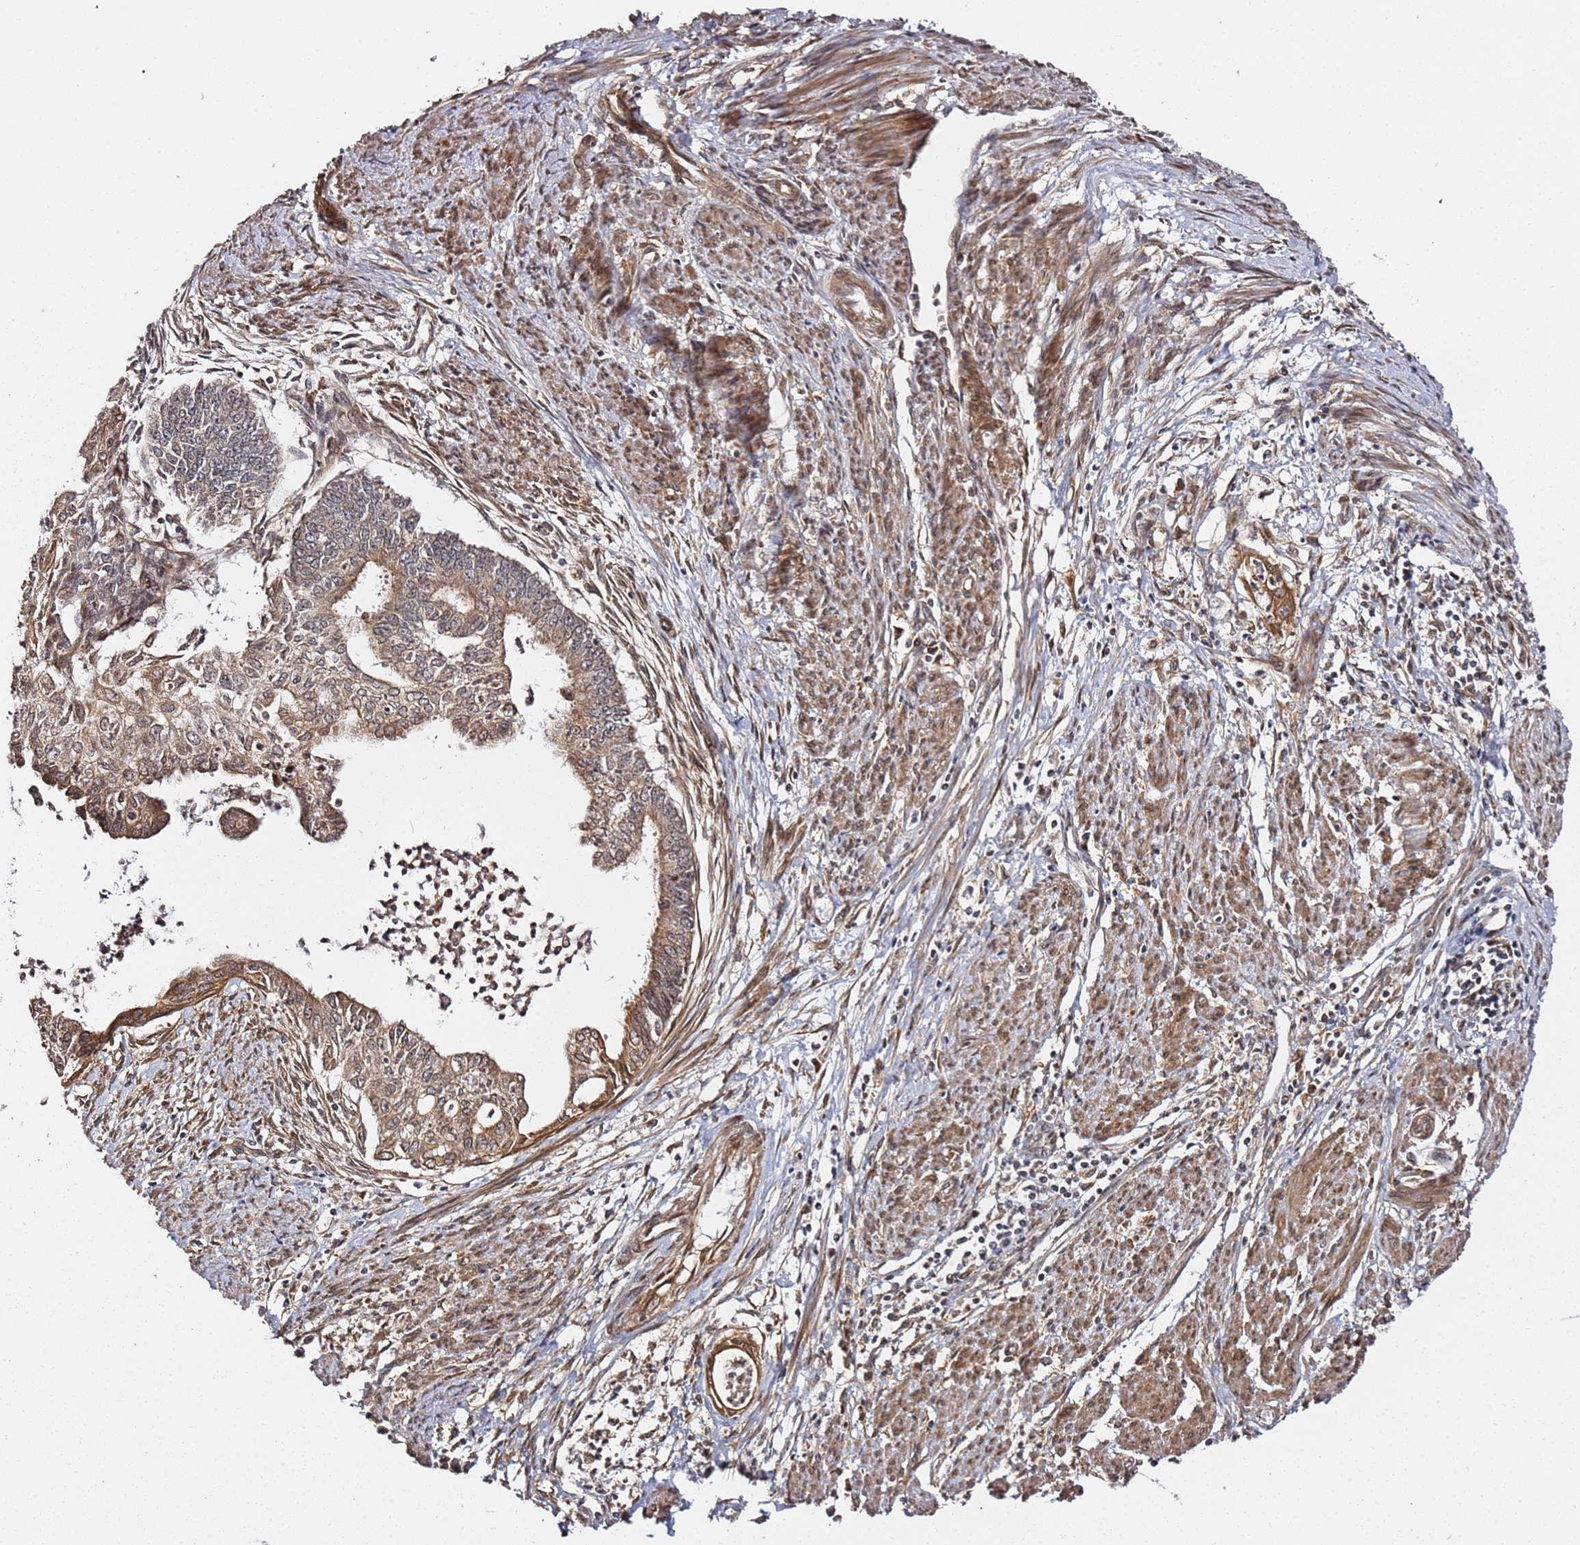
{"staining": {"intensity": "moderate", "quantity": ">75%", "location": "cytoplasmic/membranous"}, "tissue": "endometrial cancer", "cell_type": "Tumor cells", "image_type": "cancer", "snomed": [{"axis": "morphology", "description": "Adenocarcinoma, NOS"}, {"axis": "topography", "description": "Endometrium"}], "caption": "Tumor cells show medium levels of moderate cytoplasmic/membranous positivity in approximately >75% of cells in endometrial cancer (adenocarcinoma). (IHC, brightfield microscopy, high magnification).", "gene": "PRKAB2", "patient": {"sex": "female", "age": 73}}